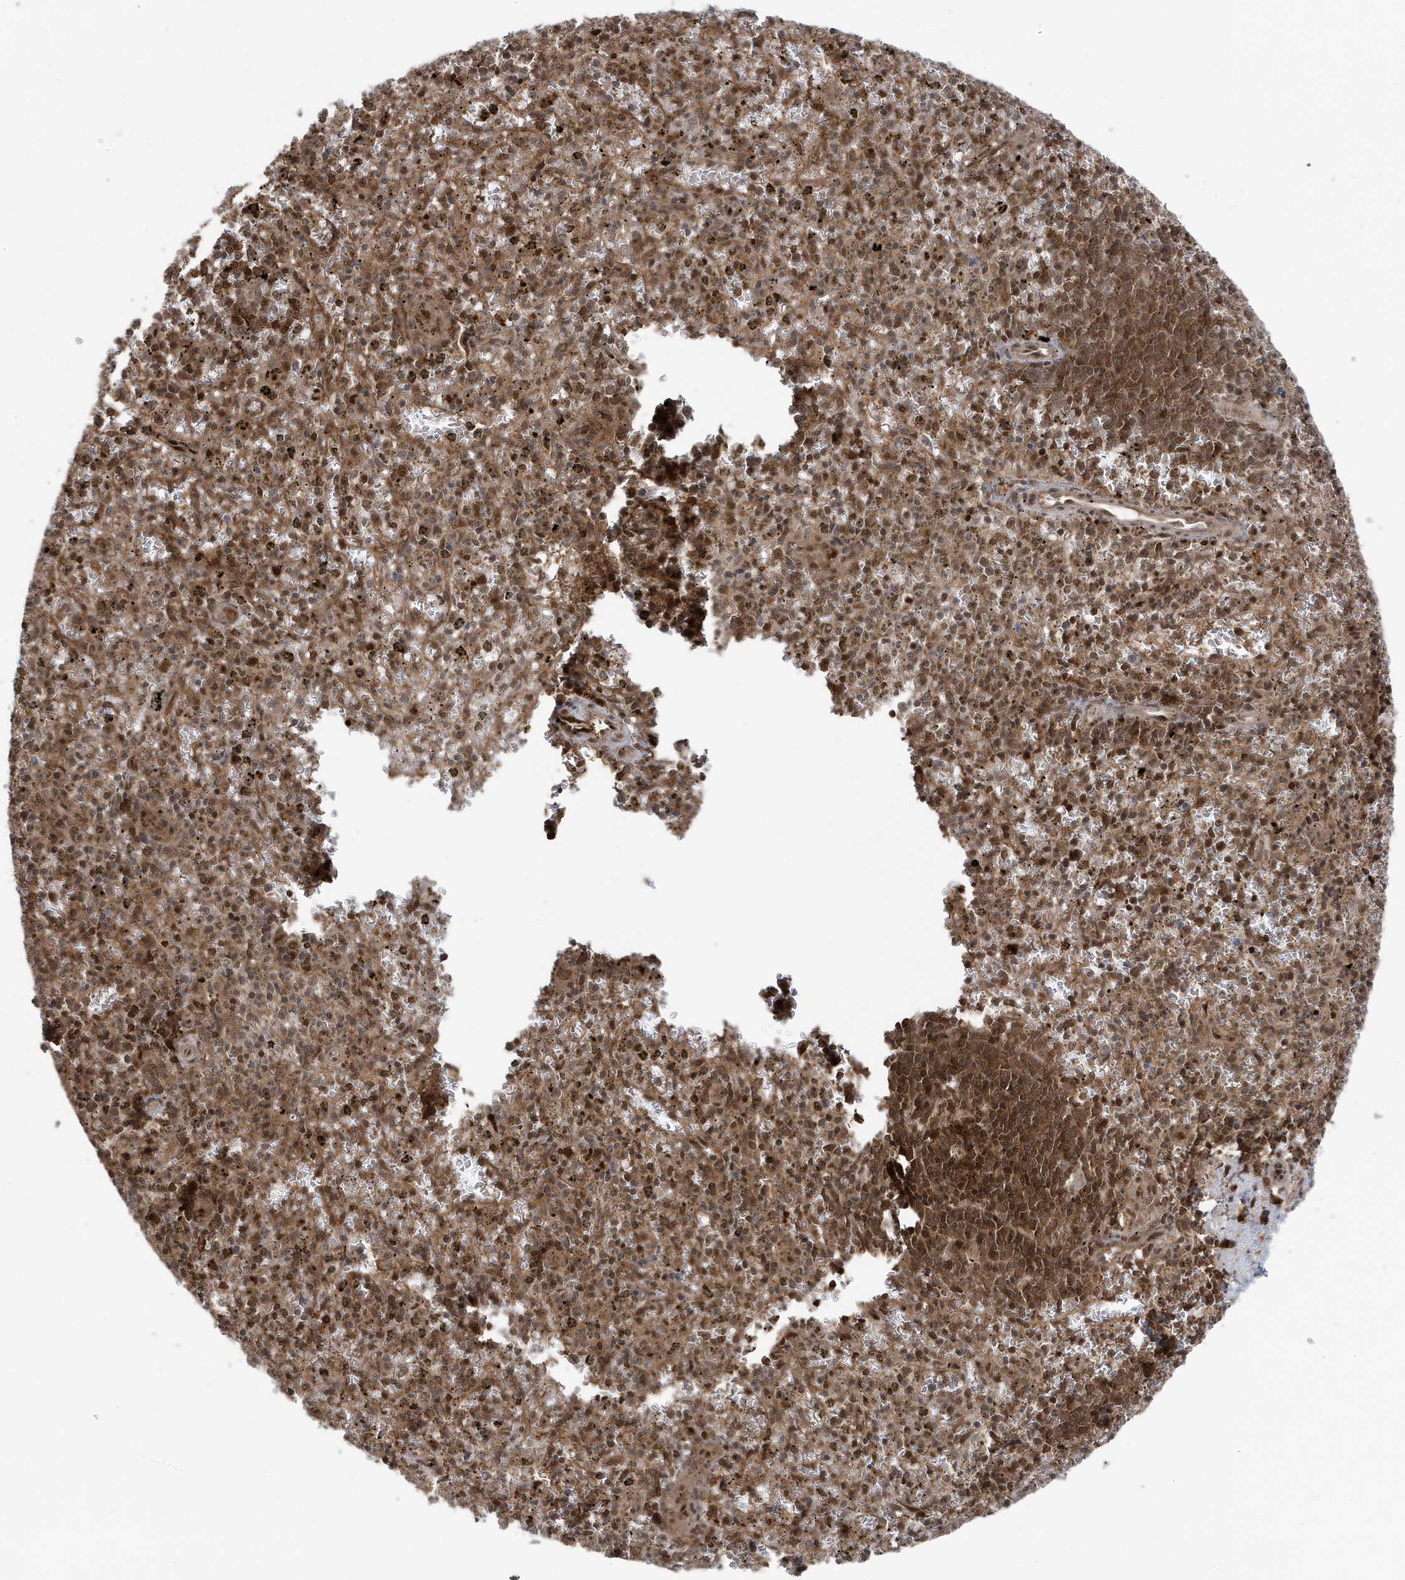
{"staining": {"intensity": "moderate", "quantity": ">75%", "location": "cytoplasmic/membranous,nuclear"}, "tissue": "spleen", "cell_type": "Cells in red pulp", "image_type": "normal", "snomed": [{"axis": "morphology", "description": "Normal tissue, NOS"}, {"axis": "topography", "description": "Spleen"}], "caption": "Immunohistochemical staining of unremarkable spleen demonstrates medium levels of moderate cytoplasmic/membranous,nuclear positivity in approximately >75% of cells in red pulp. (Stains: DAB (3,3'-diaminobenzidine) in brown, nuclei in blue, Microscopy: brightfield microscopy at high magnification).", "gene": "MAPK1IP1L", "patient": {"sex": "male", "age": 72}}